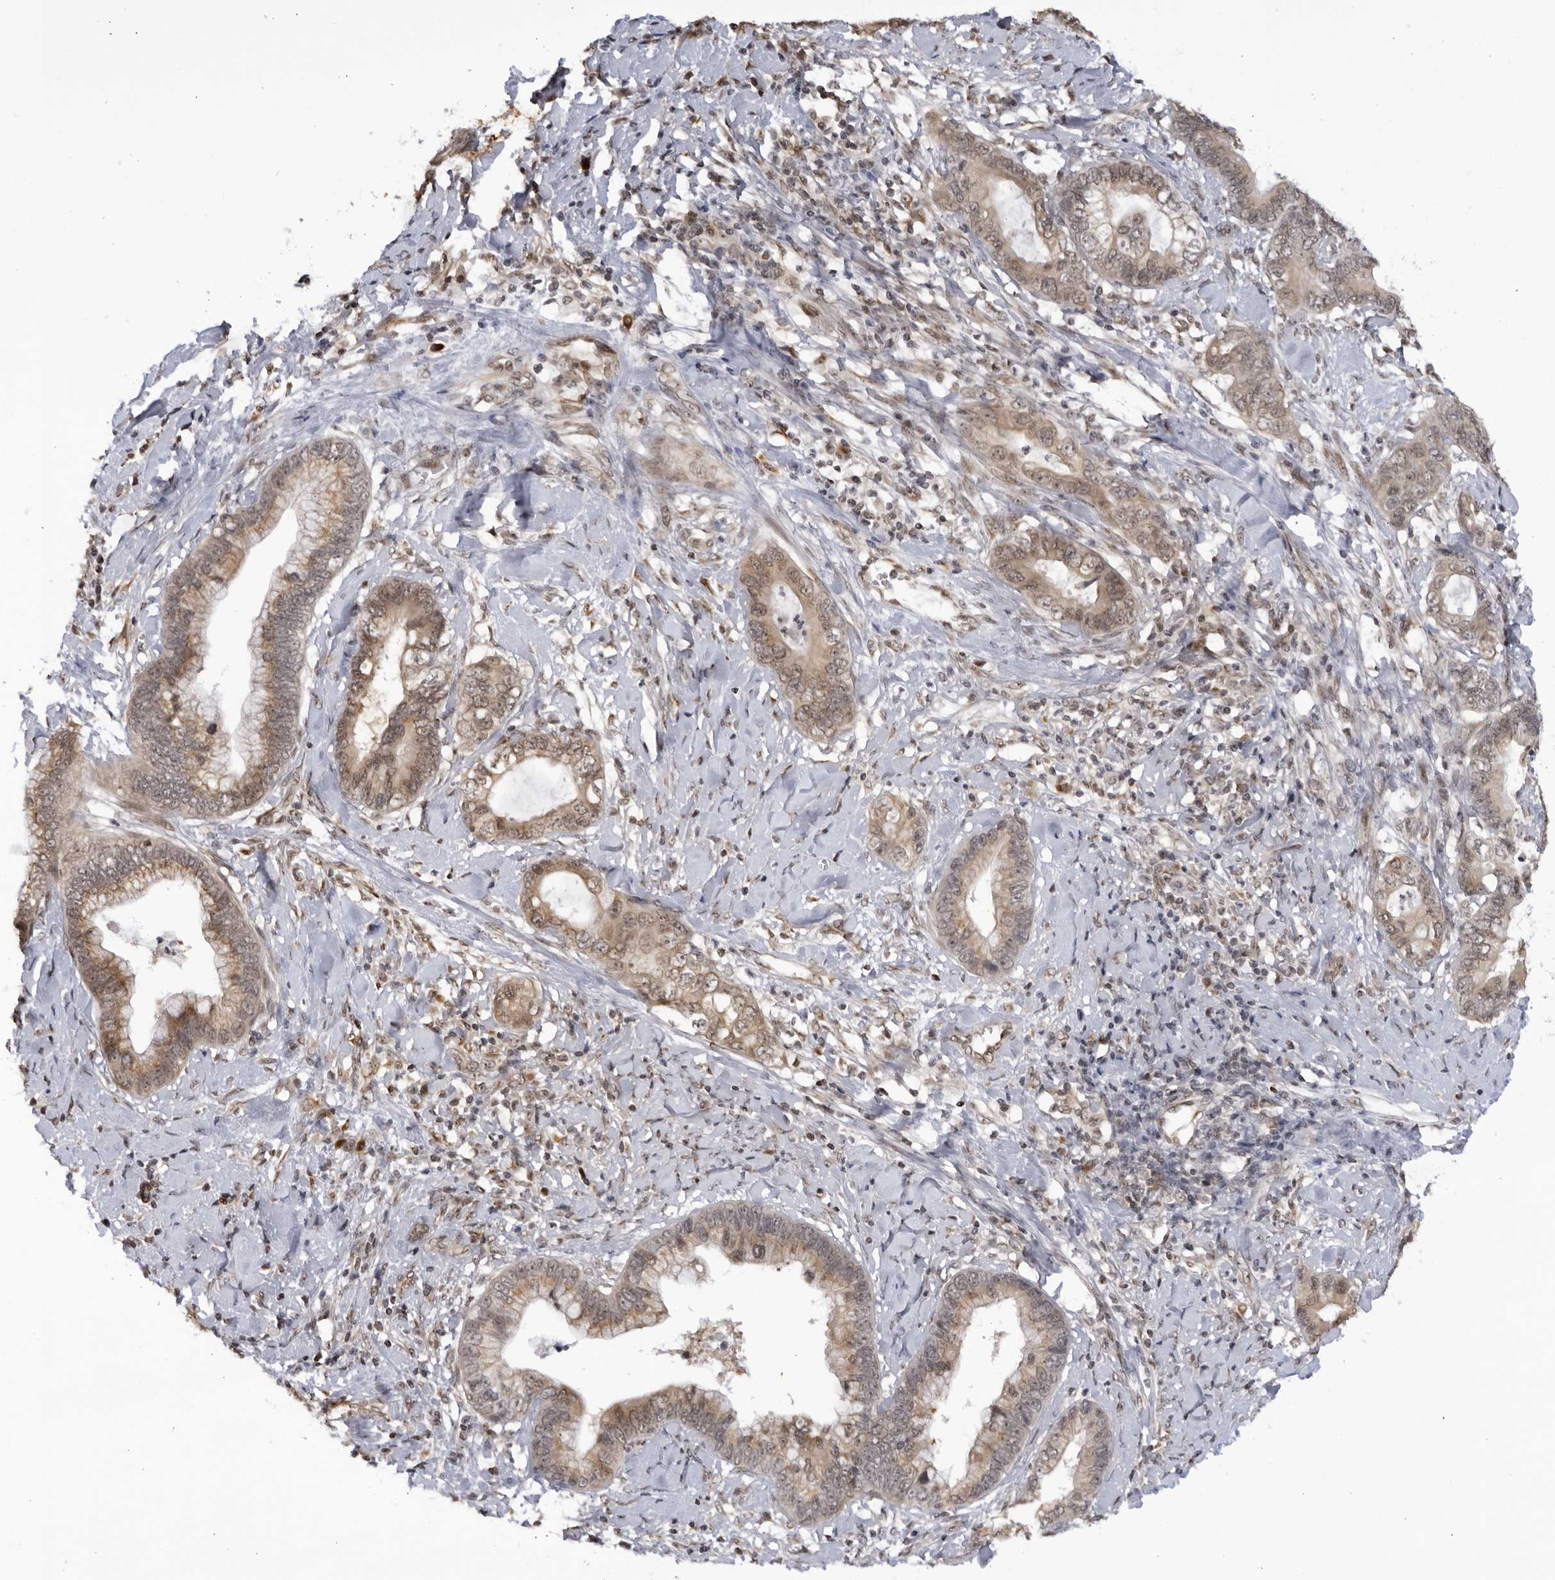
{"staining": {"intensity": "weak", "quantity": "25%-75%", "location": "cytoplasmic/membranous,nuclear"}, "tissue": "cervical cancer", "cell_type": "Tumor cells", "image_type": "cancer", "snomed": [{"axis": "morphology", "description": "Adenocarcinoma, NOS"}, {"axis": "topography", "description": "Cervix"}], "caption": "Tumor cells show weak cytoplasmic/membranous and nuclear expression in about 25%-75% of cells in cervical cancer.", "gene": "RASGEF1C", "patient": {"sex": "female", "age": 44}}